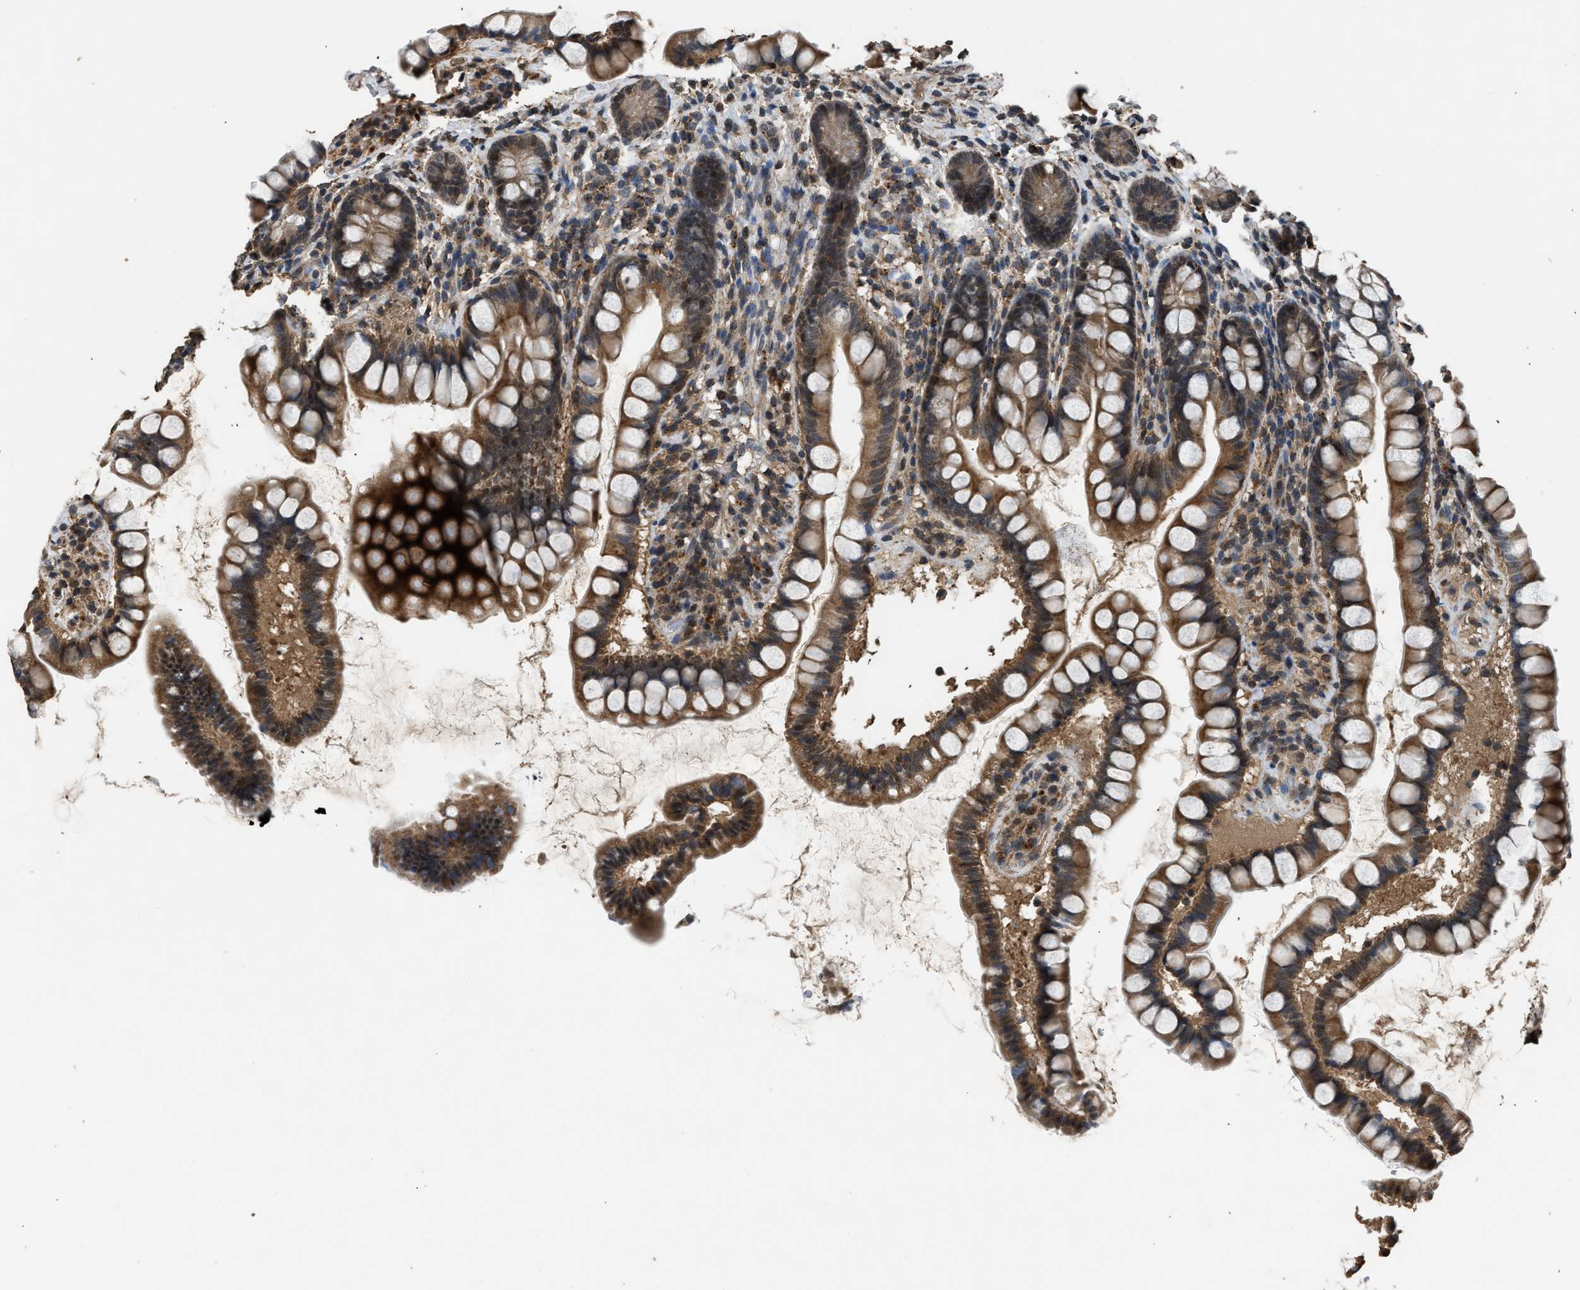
{"staining": {"intensity": "moderate", "quantity": ">75%", "location": "cytoplasmic/membranous"}, "tissue": "small intestine", "cell_type": "Glandular cells", "image_type": "normal", "snomed": [{"axis": "morphology", "description": "Normal tissue, NOS"}, {"axis": "topography", "description": "Small intestine"}], "caption": "This photomicrograph displays normal small intestine stained with IHC to label a protein in brown. The cytoplasmic/membranous of glandular cells show moderate positivity for the protein. Nuclei are counter-stained blue.", "gene": "SLC15A4", "patient": {"sex": "female", "age": 84}}